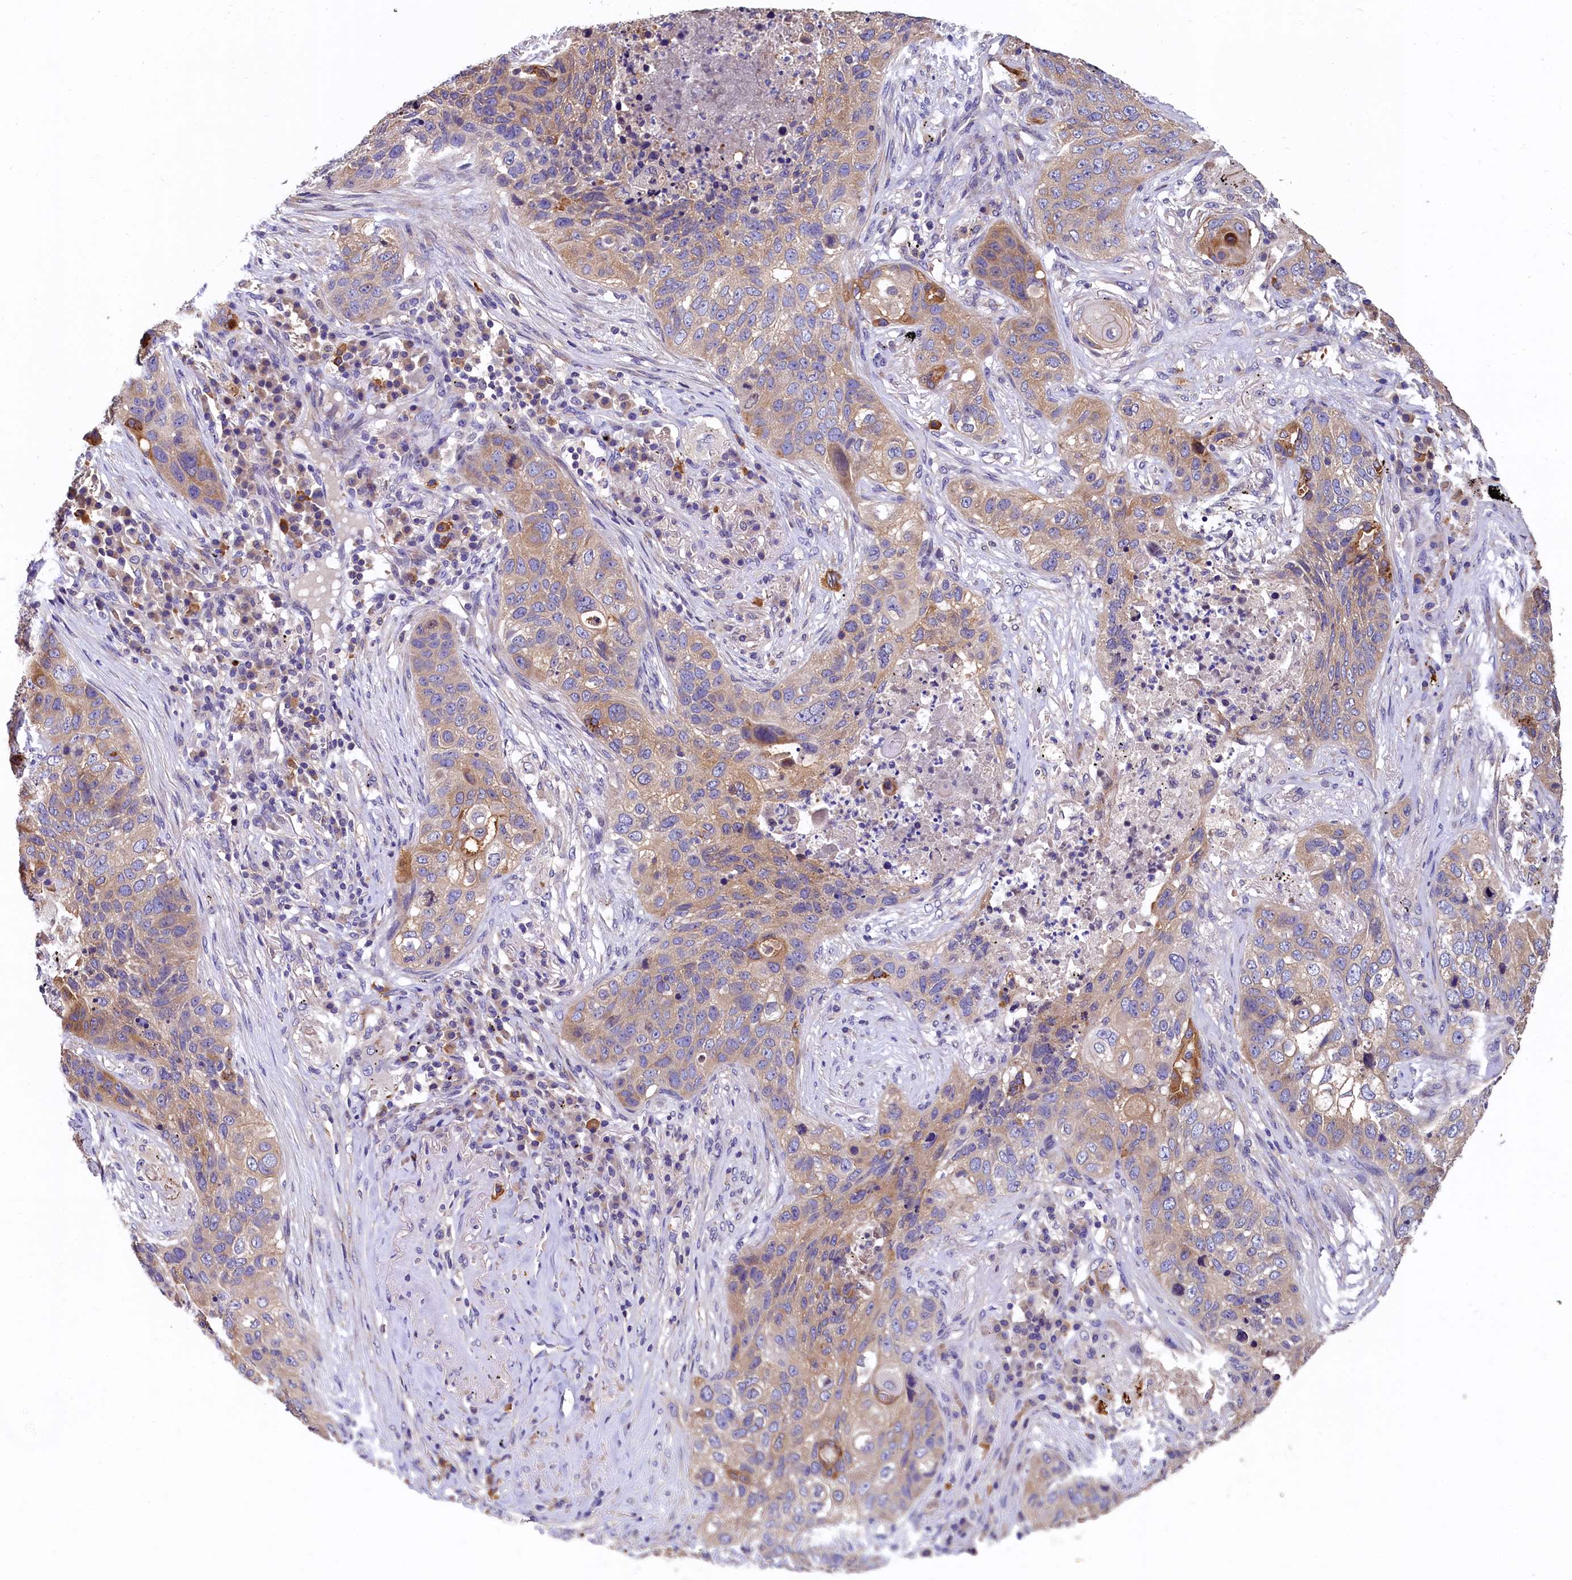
{"staining": {"intensity": "weak", "quantity": "25%-75%", "location": "cytoplasmic/membranous"}, "tissue": "lung cancer", "cell_type": "Tumor cells", "image_type": "cancer", "snomed": [{"axis": "morphology", "description": "Squamous cell carcinoma, NOS"}, {"axis": "topography", "description": "Lung"}], "caption": "Immunohistochemical staining of human squamous cell carcinoma (lung) shows low levels of weak cytoplasmic/membranous positivity in approximately 25%-75% of tumor cells.", "gene": "EPS8L2", "patient": {"sex": "female", "age": 63}}